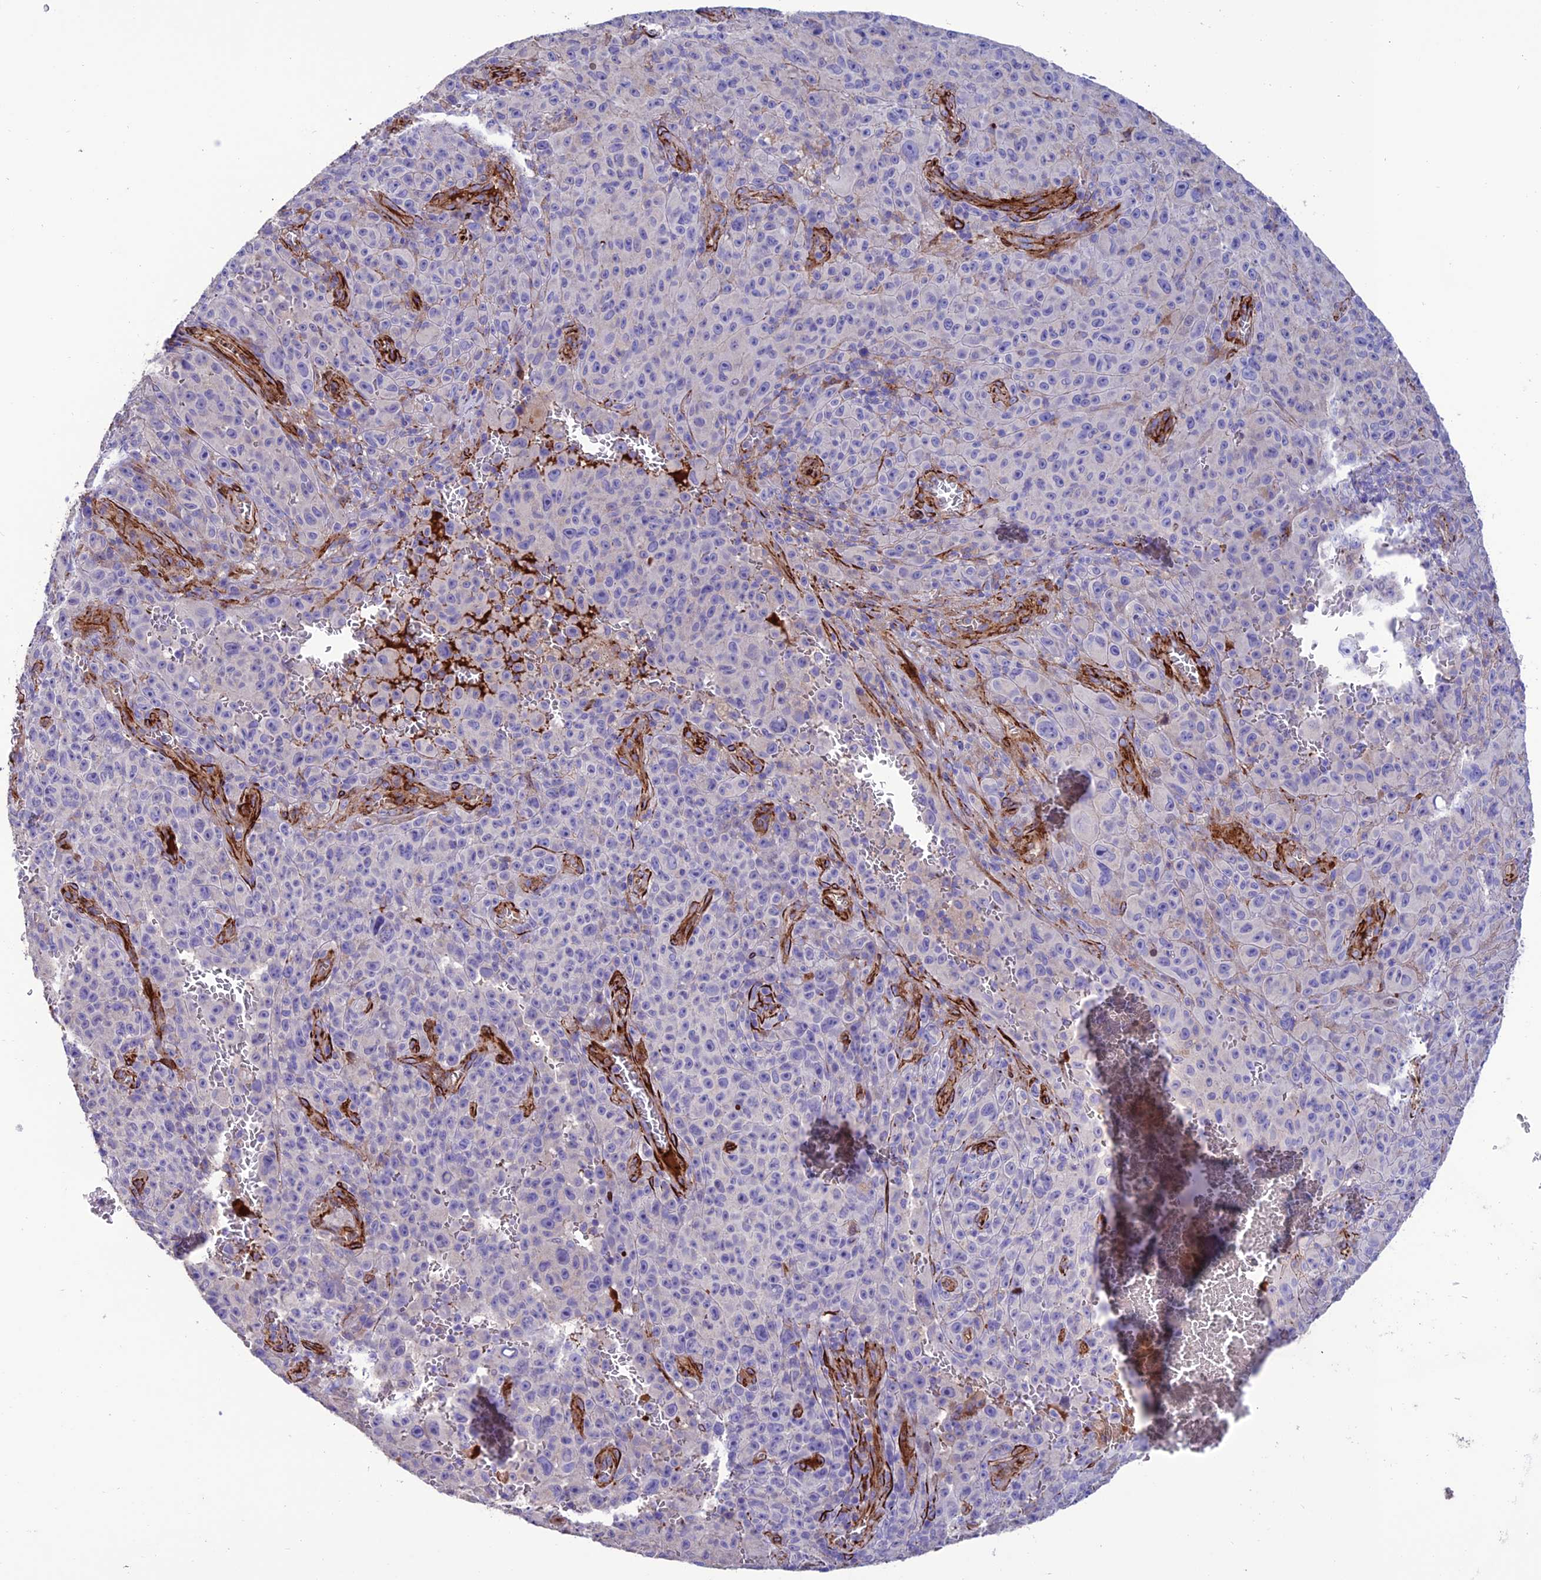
{"staining": {"intensity": "negative", "quantity": "none", "location": "none"}, "tissue": "melanoma", "cell_type": "Tumor cells", "image_type": "cancer", "snomed": [{"axis": "morphology", "description": "Malignant melanoma, NOS"}, {"axis": "topography", "description": "Skin"}], "caption": "This is an immunohistochemistry image of malignant melanoma. There is no expression in tumor cells.", "gene": "REX1BD", "patient": {"sex": "female", "age": 82}}